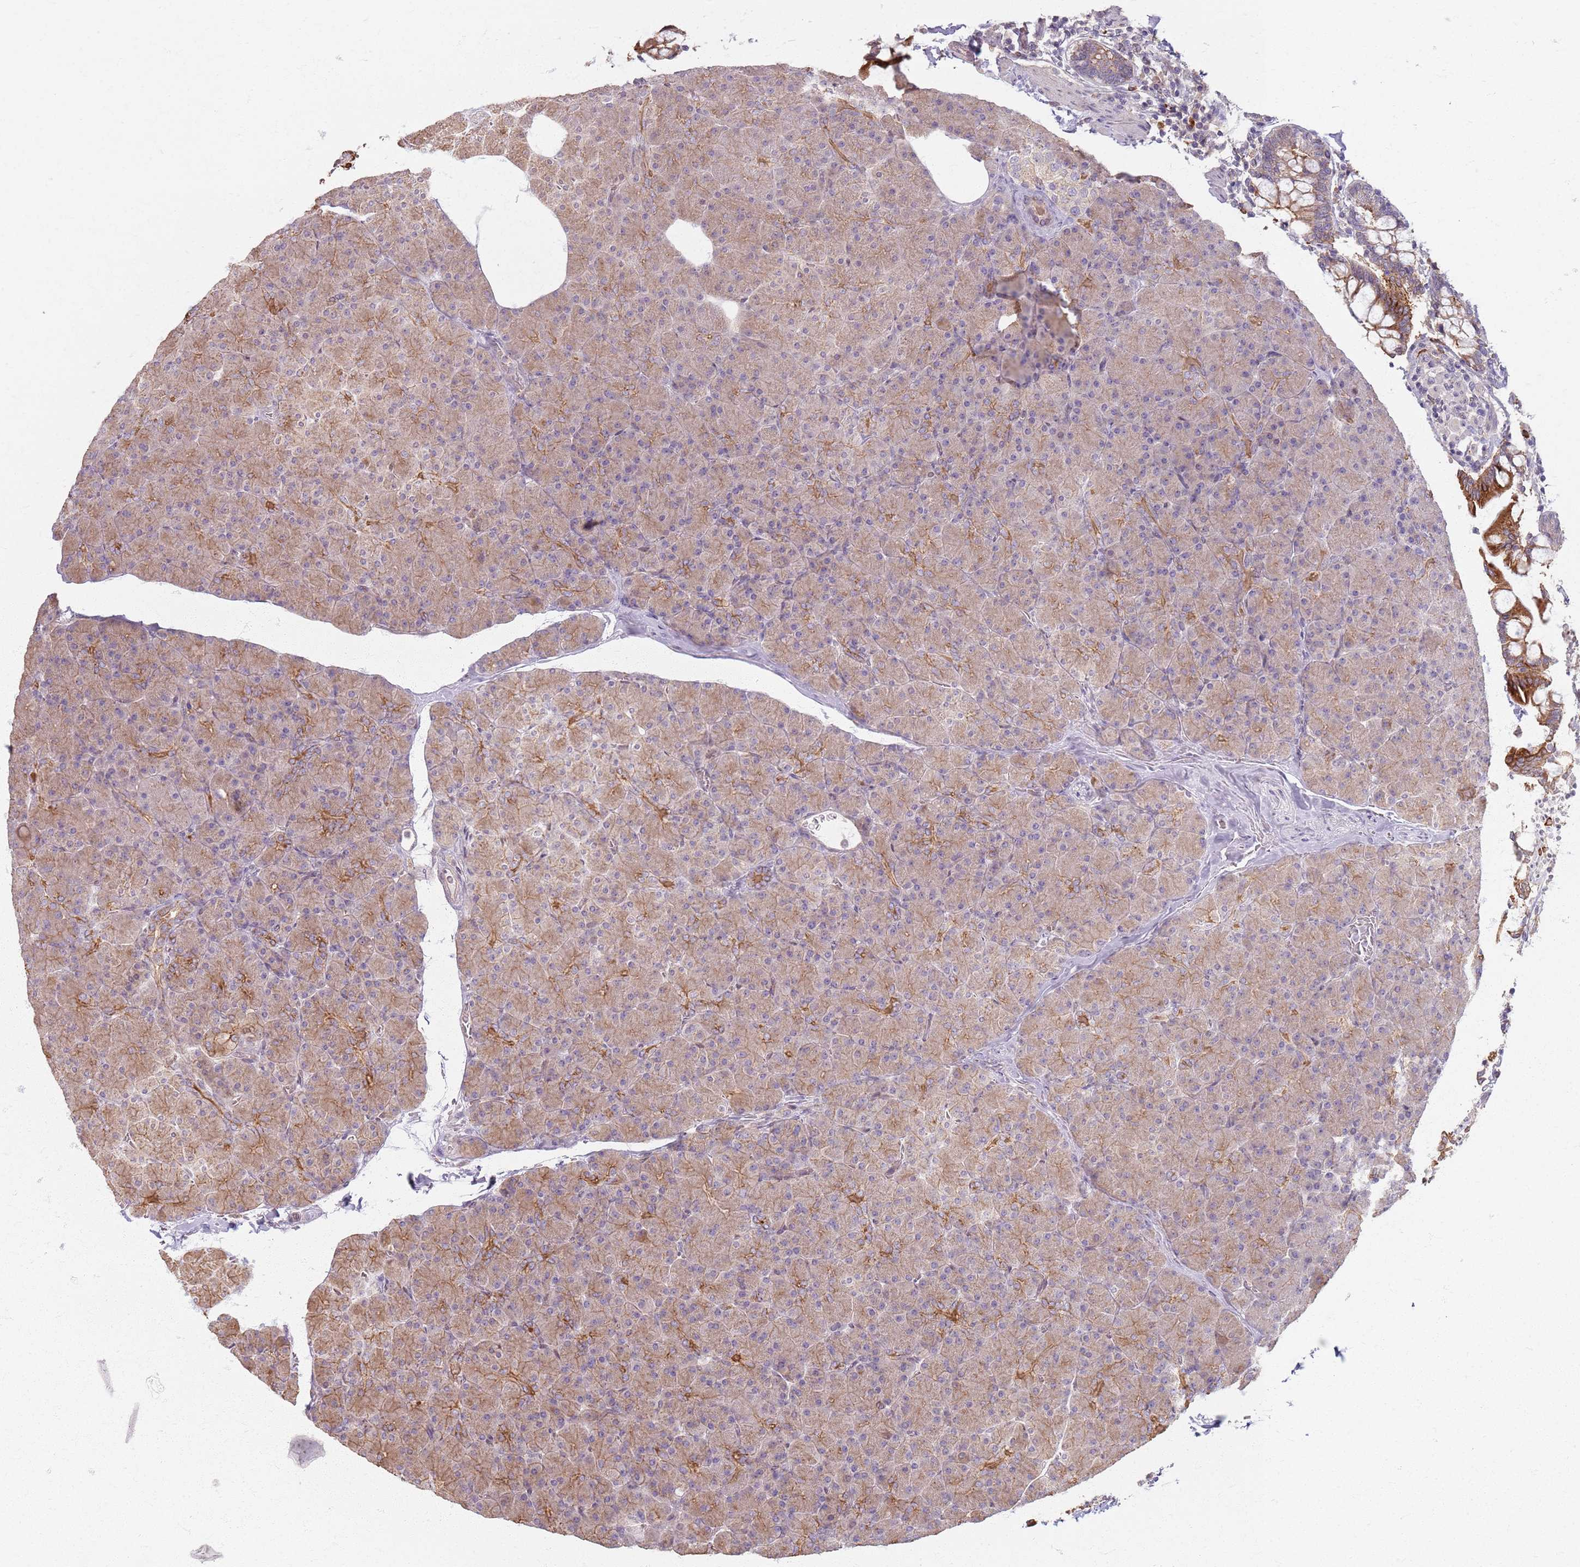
{"staining": {"intensity": "moderate", "quantity": "25%-75%", "location": "cytoplasmic/membranous"}, "tissue": "pancreas", "cell_type": "Exocrine glandular cells", "image_type": "normal", "snomed": [{"axis": "morphology", "description": "Normal tissue, NOS"}, {"axis": "topography", "description": "Pancreas"}], "caption": "Immunohistochemistry histopathology image of normal pancreas stained for a protein (brown), which displays medium levels of moderate cytoplasmic/membranous staining in about 25%-75% of exocrine glandular cells.", "gene": "KCNA5", "patient": {"sex": "female", "age": 43}}